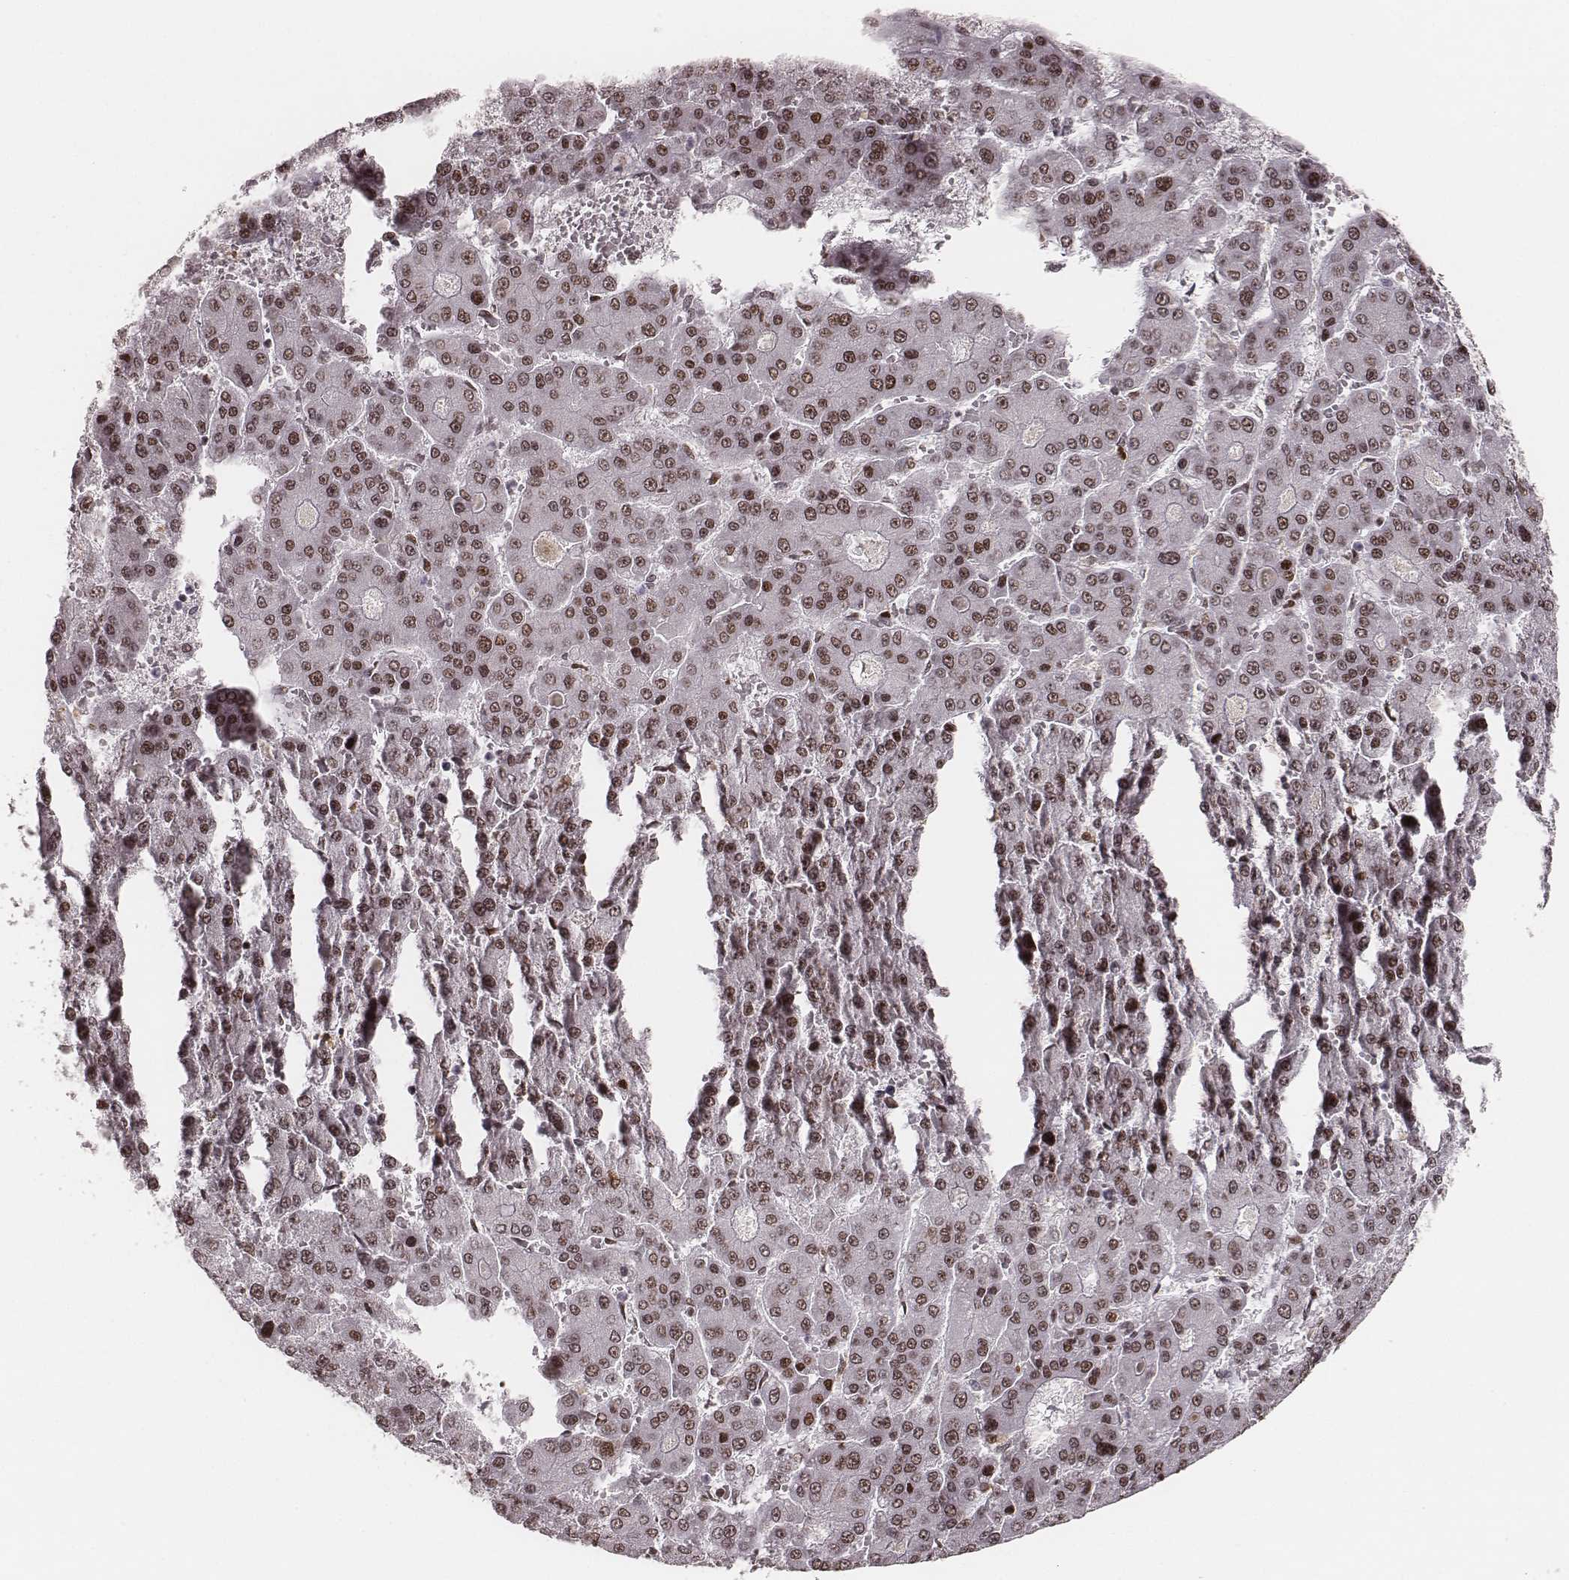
{"staining": {"intensity": "moderate", "quantity": ">75%", "location": "nuclear"}, "tissue": "liver cancer", "cell_type": "Tumor cells", "image_type": "cancer", "snomed": [{"axis": "morphology", "description": "Carcinoma, Hepatocellular, NOS"}, {"axis": "topography", "description": "Liver"}], "caption": "The image shows a brown stain indicating the presence of a protein in the nuclear of tumor cells in liver cancer. (Brightfield microscopy of DAB IHC at high magnification).", "gene": "PARP1", "patient": {"sex": "male", "age": 70}}